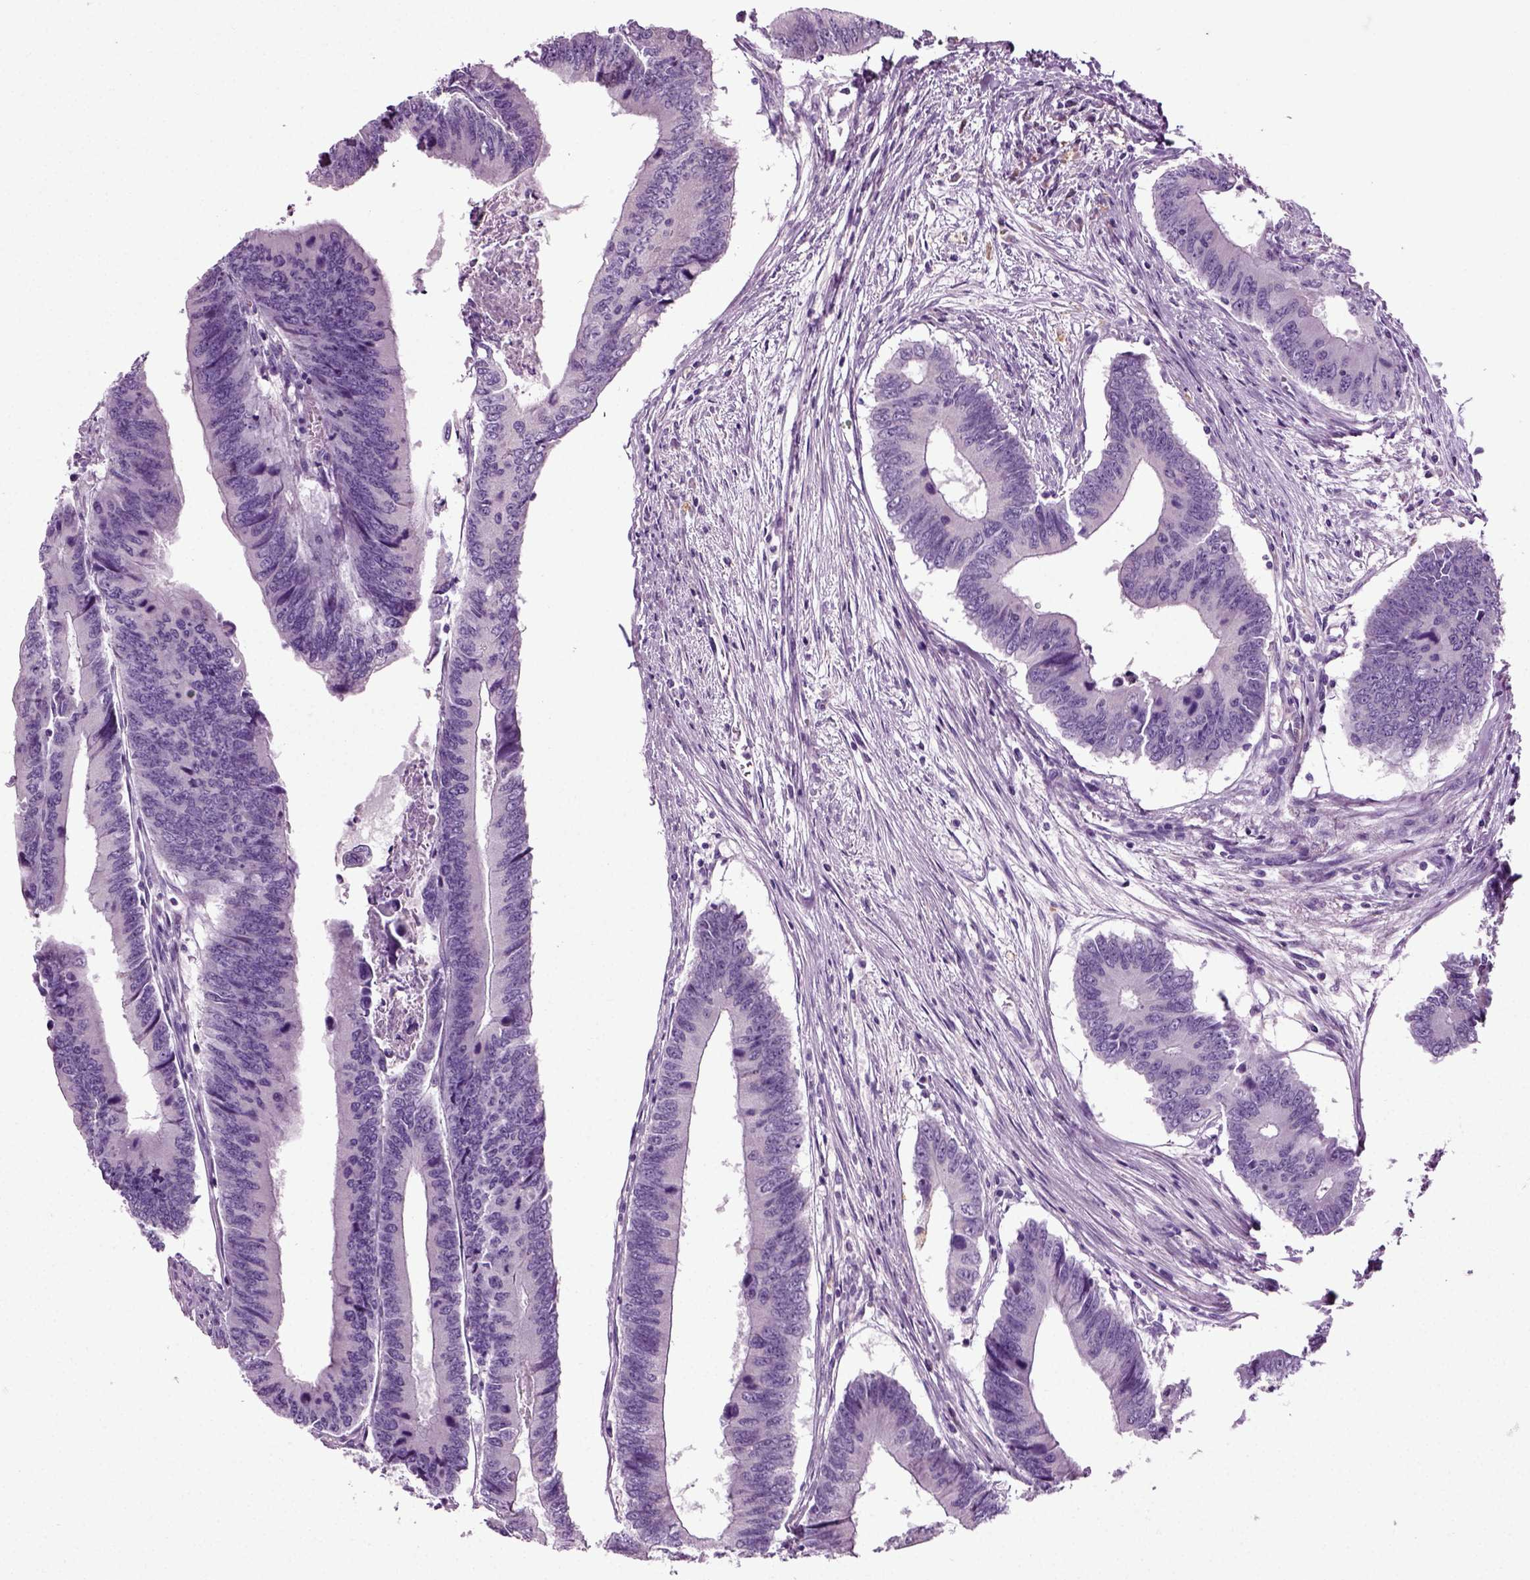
{"staining": {"intensity": "negative", "quantity": "none", "location": "none"}, "tissue": "colorectal cancer", "cell_type": "Tumor cells", "image_type": "cancer", "snomed": [{"axis": "morphology", "description": "Adenocarcinoma, NOS"}, {"axis": "topography", "description": "Colon"}], "caption": "Tumor cells are negative for protein expression in human colorectal cancer (adenocarcinoma). The staining was performed using DAB (3,3'-diaminobenzidine) to visualize the protein expression in brown, while the nuclei were stained in blue with hematoxylin (Magnification: 20x).", "gene": "DNAH10", "patient": {"sex": "male", "age": 53}}